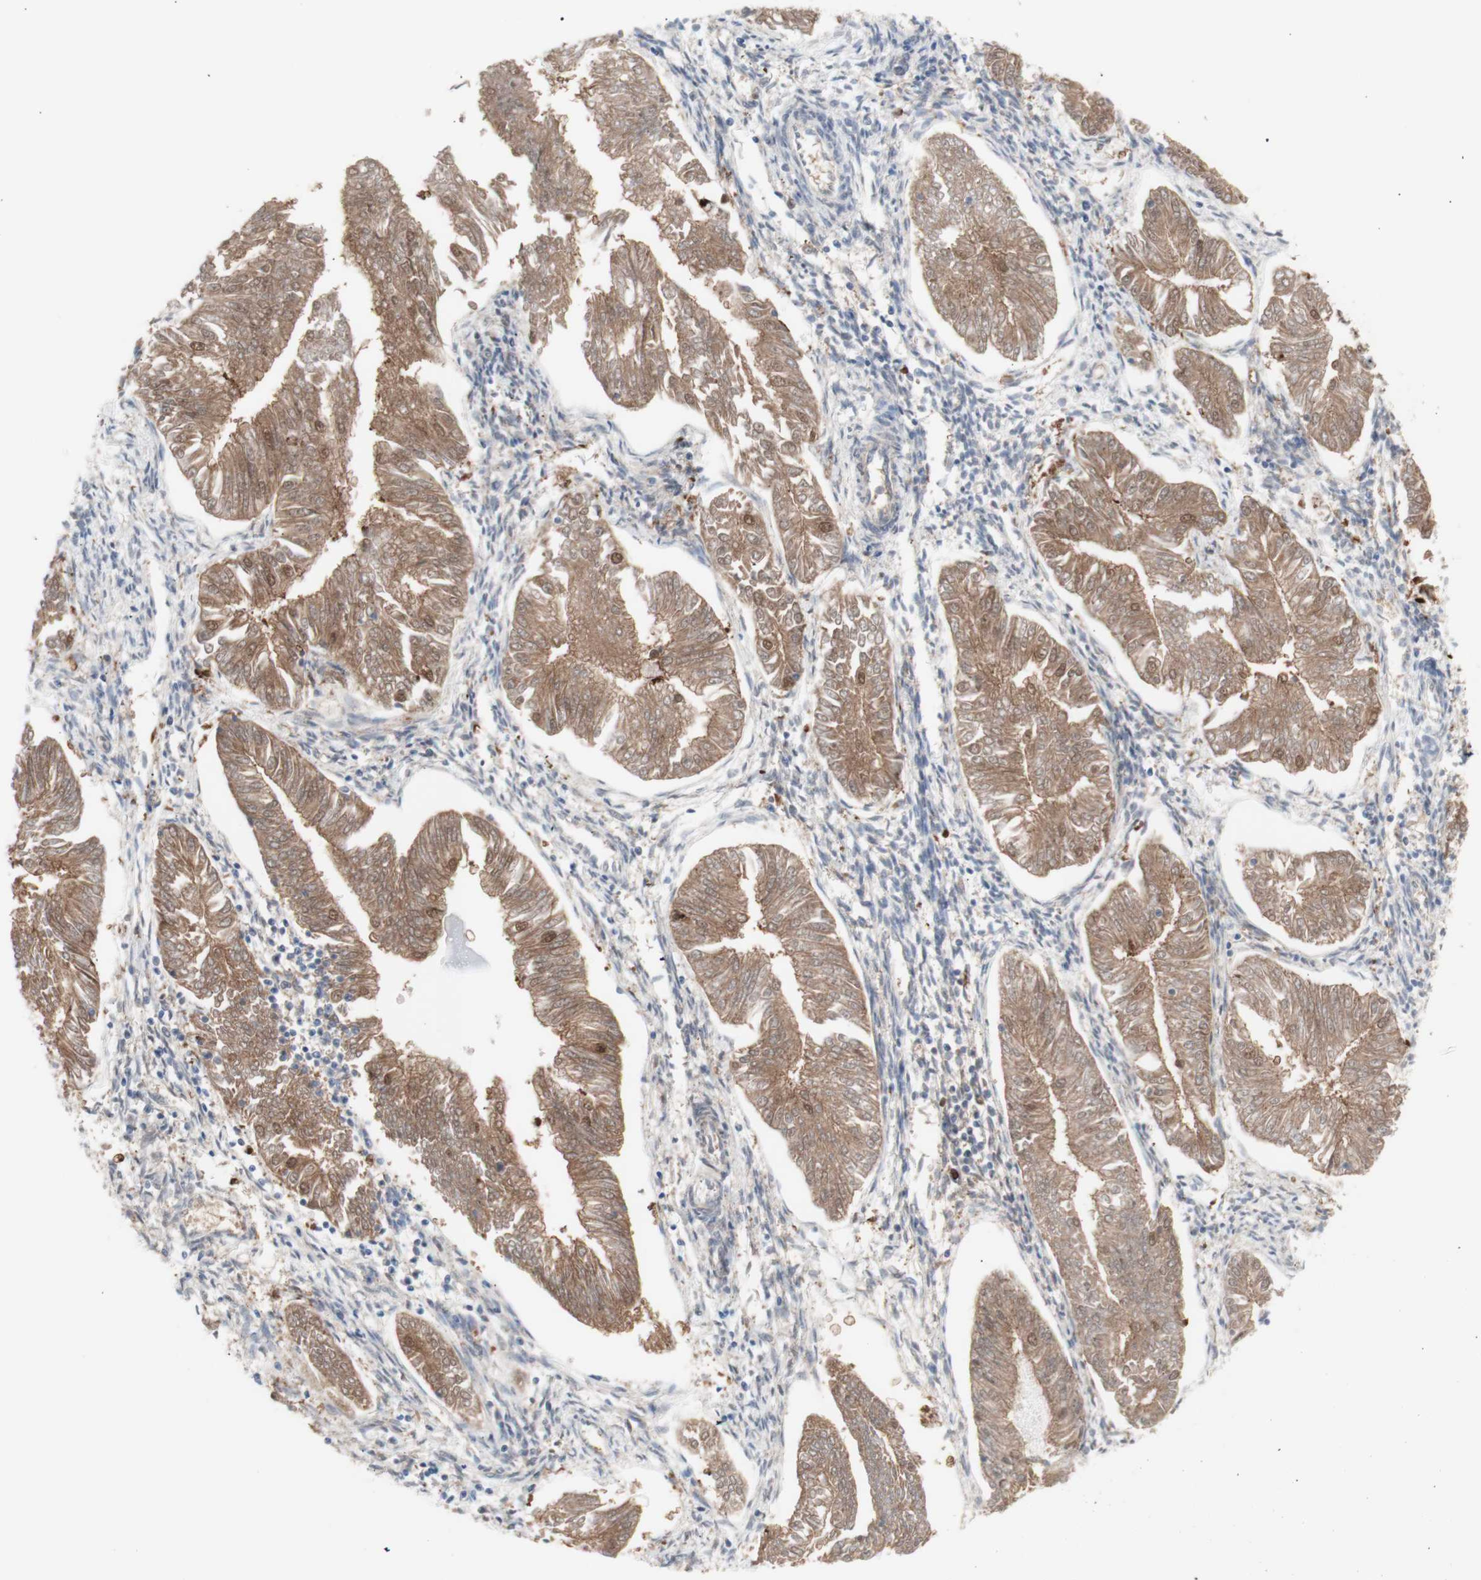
{"staining": {"intensity": "moderate", "quantity": ">75%", "location": "cytoplasmic/membranous,nuclear"}, "tissue": "endometrial cancer", "cell_type": "Tumor cells", "image_type": "cancer", "snomed": [{"axis": "morphology", "description": "Adenocarcinoma, NOS"}, {"axis": "topography", "description": "Endometrium"}], "caption": "Human adenocarcinoma (endometrial) stained for a protein (brown) exhibits moderate cytoplasmic/membranous and nuclear positive expression in approximately >75% of tumor cells.", "gene": "PRMT5", "patient": {"sex": "female", "age": 53}}